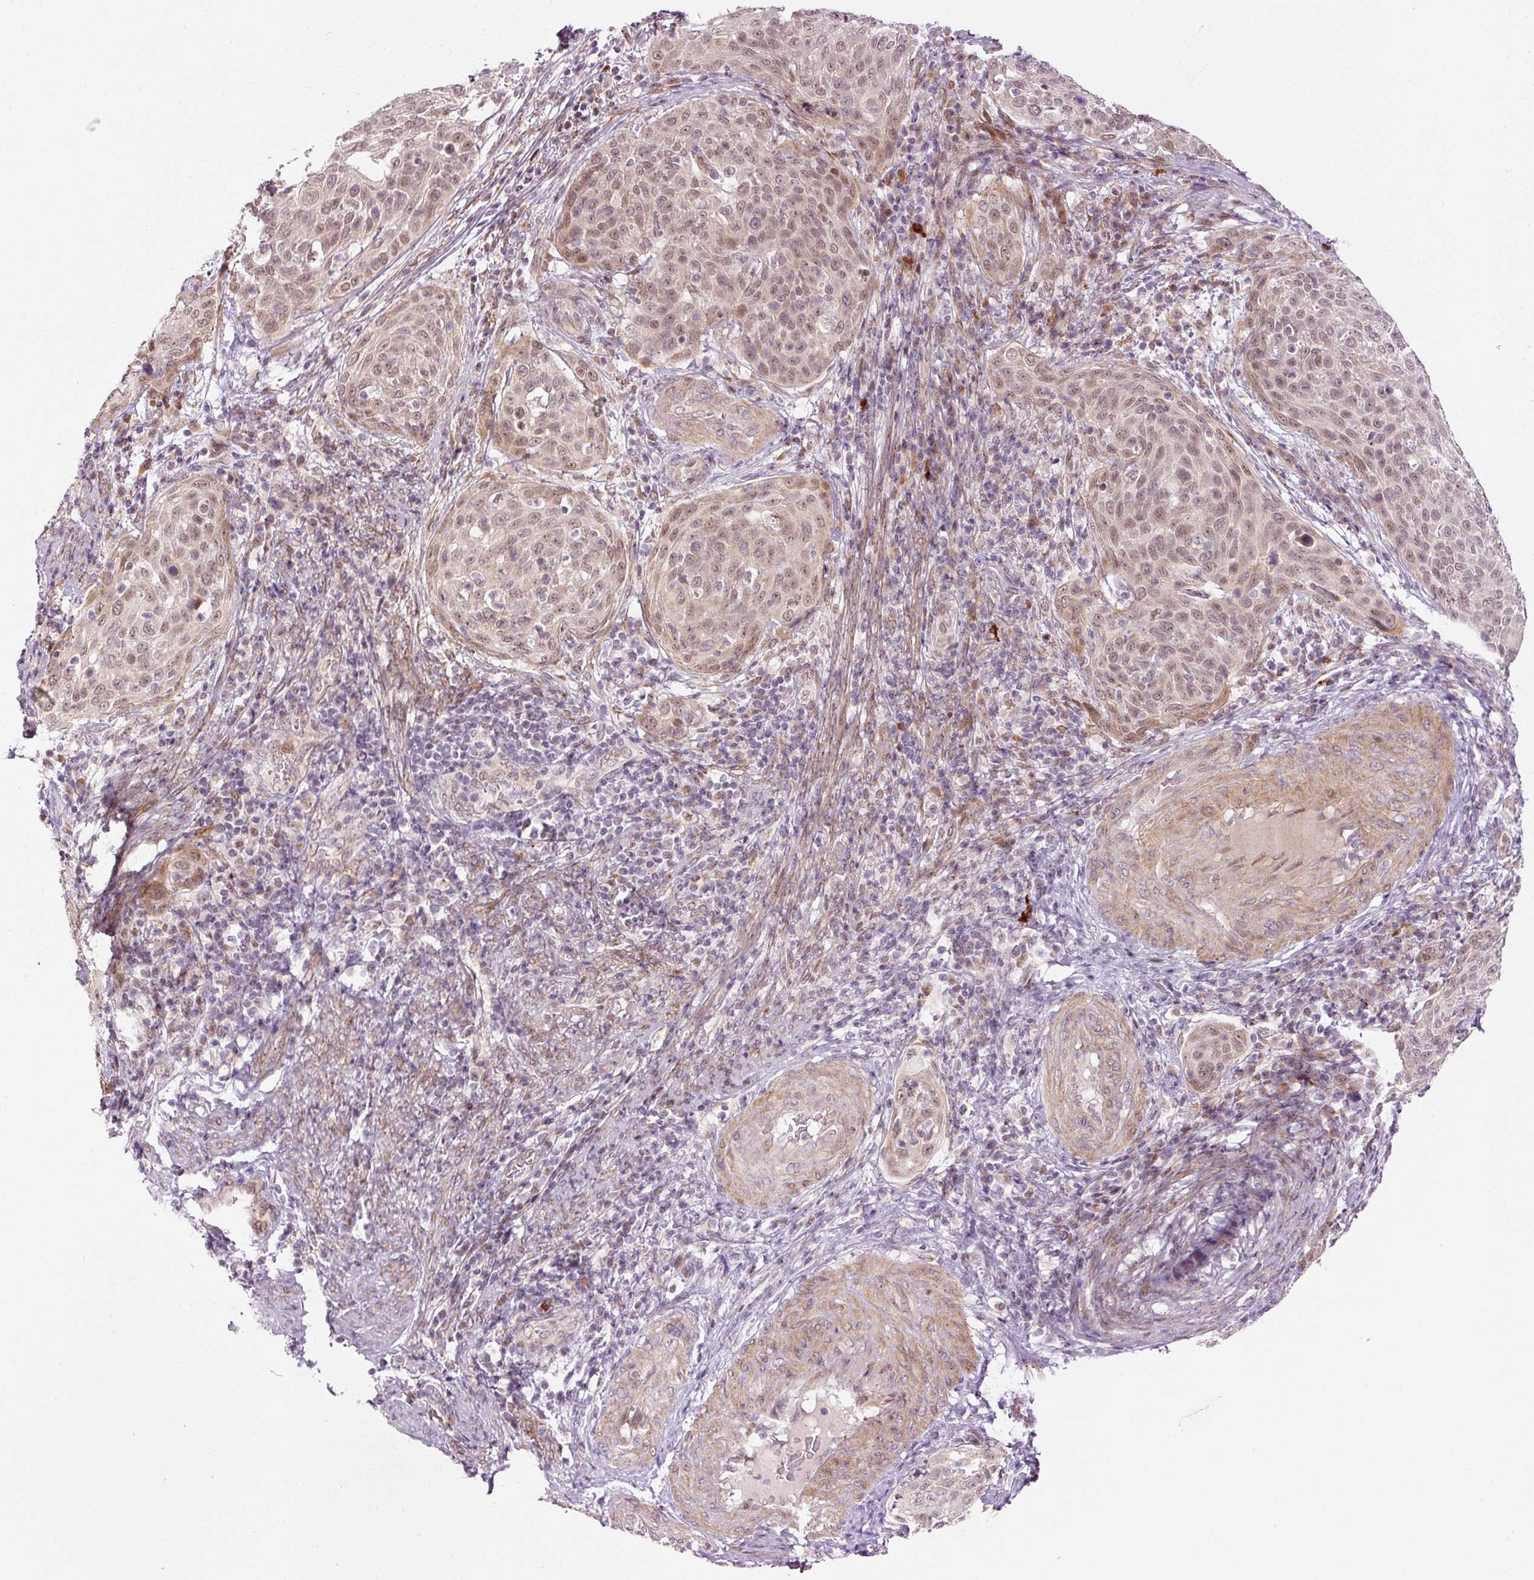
{"staining": {"intensity": "weak", "quantity": ">75%", "location": "cytoplasmic/membranous,nuclear"}, "tissue": "cervical cancer", "cell_type": "Tumor cells", "image_type": "cancer", "snomed": [{"axis": "morphology", "description": "Squamous cell carcinoma, NOS"}, {"axis": "topography", "description": "Cervix"}], "caption": "Immunohistochemistry (DAB (3,3'-diaminobenzidine)) staining of human cervical cancer demonstrates weak cytoplasmic/membranous and nuclear protein staining in approximately >75% of tumor cells. (DAB (3,3'-diaminobenzidine) IHC, brown staining for protein, blue staining for nuclei).", "gene": "ANKRD20A1", "patient": {"sex": "female", "age": 31}}